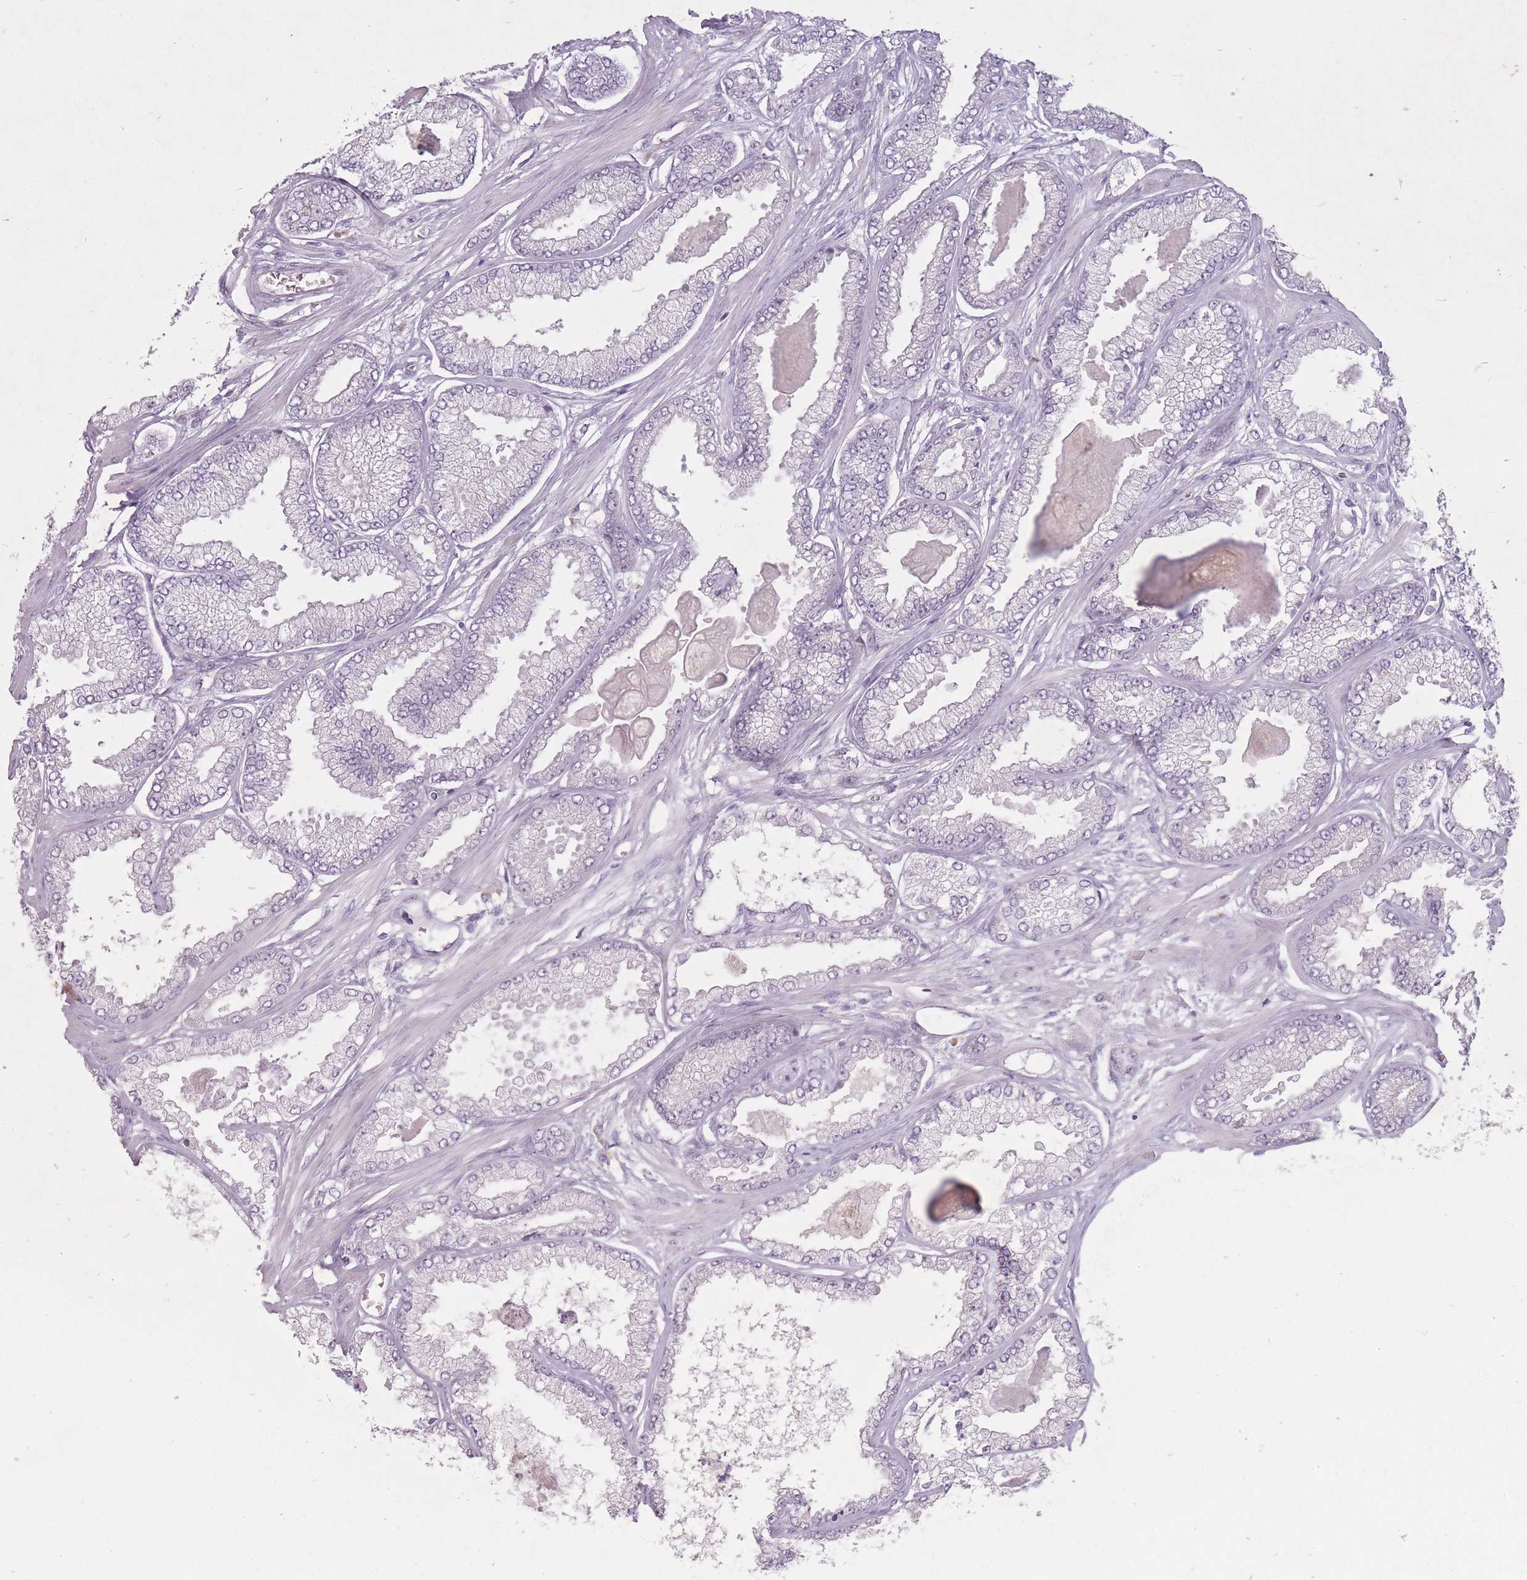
{"staining": {"intensity": "negative", "quantity": "none", "location": "none"}, "tissue": "prostate cancer", "cell_type": "Tumor cells", "image_type": "cancer", "snomed": [{"axis": "morphology", "description": "Adenocarcinoma, Low grade"}, {"axis": "topography", "description": "Prostate"}], "caption": "This histopathology image is of prostate cancer stained with immunohistochemistry to label a protein in brown with the nuclei are counter-stained blue. There is no staining in tumor cells.", "gene": "FAM43B", "patient": {"sex": "male", "age": 64}}